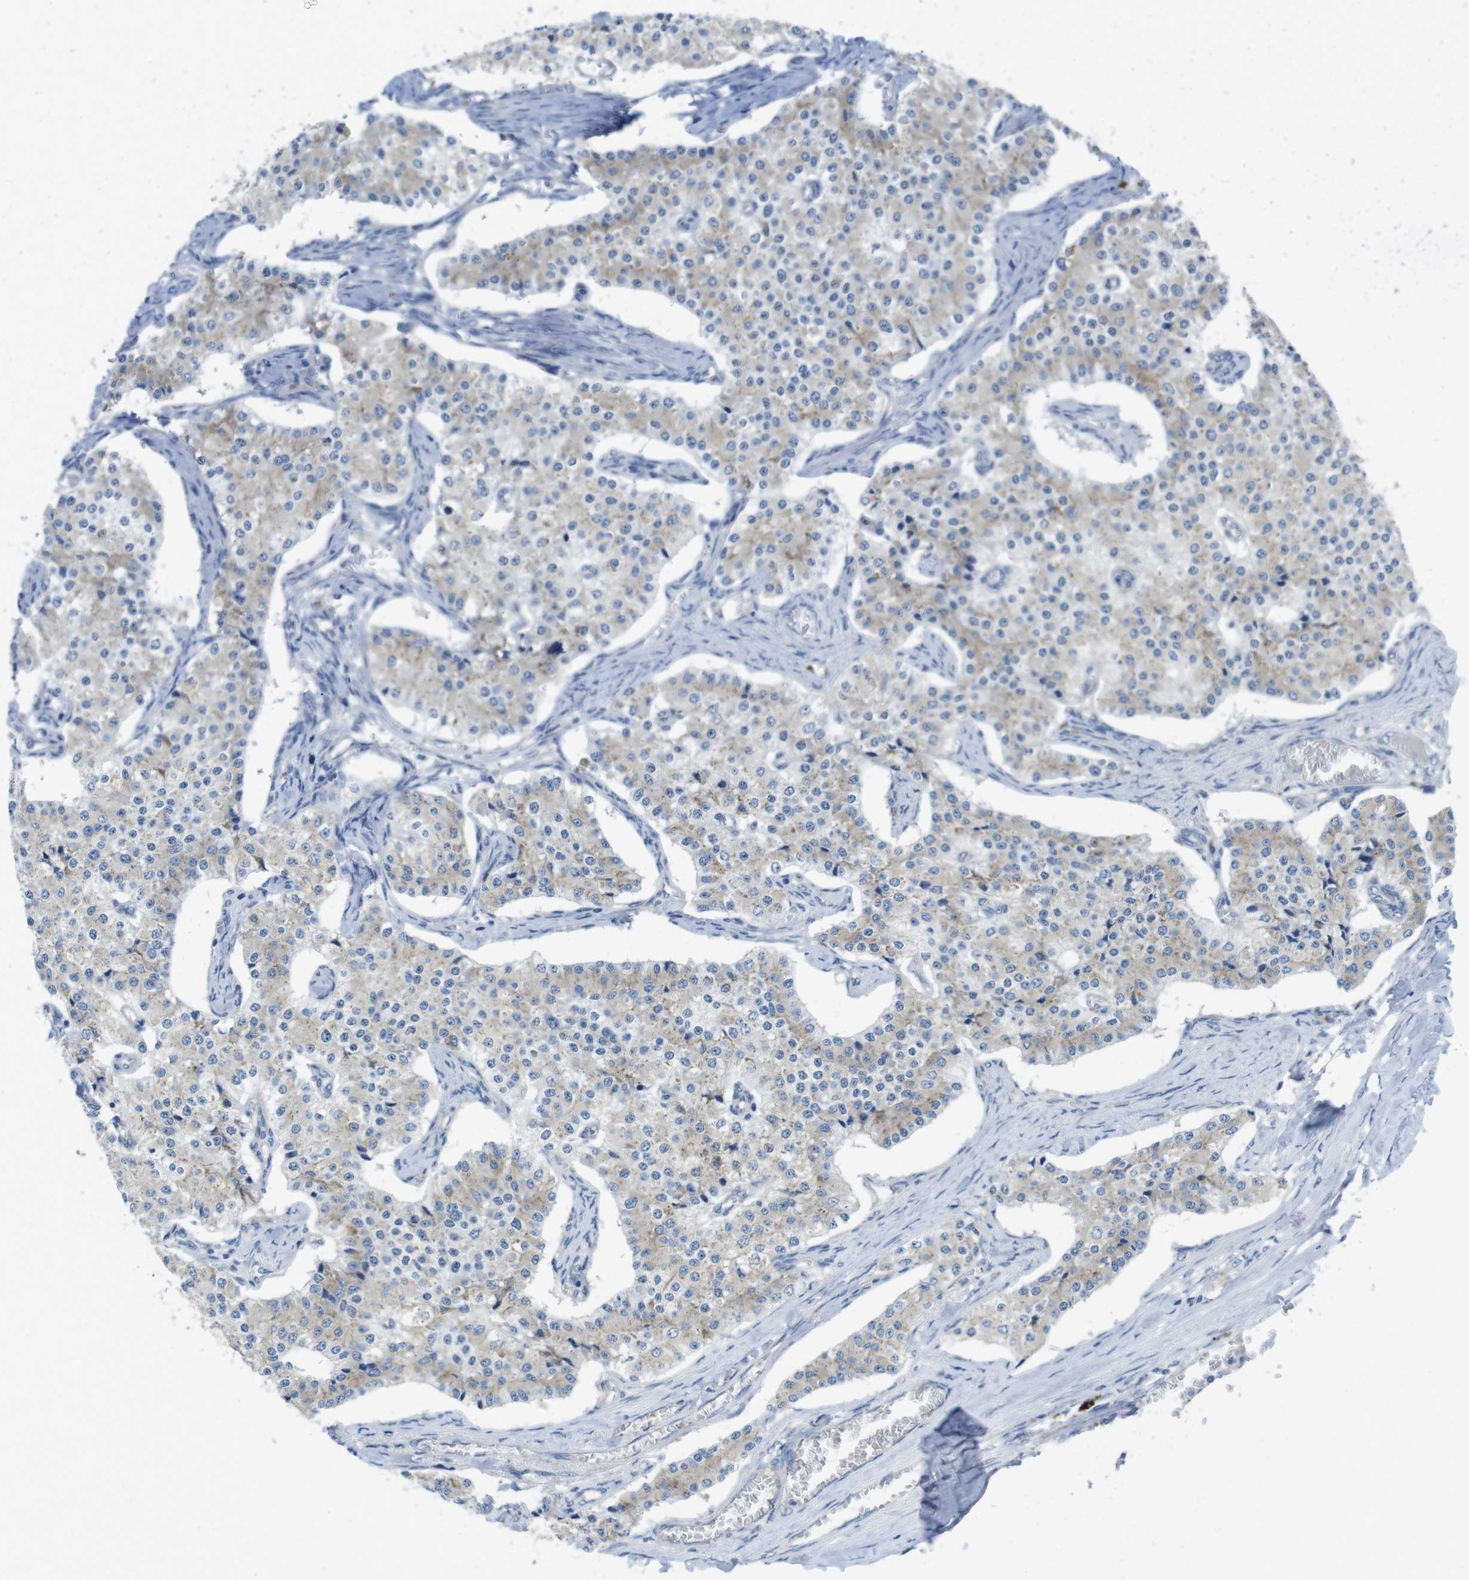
{"staining": {"intensity": "weak", "quantity": ">75%", "location": "cytoplasmic/membranous"}, "tissue": "carcinoid", "cell_type": "Tumor cells", "image_type": "cancer", "snomed": [{"axis": "morphology", "description": "Carcinoid, malignant, NOS"}, {"axis": "topography", "description": "Colon"}], "caption": "About >75% of tumor cells in carcinoid (malignant) demonstrate weak cytoplasmic/membranous protein positivity as visualized by brown immunohistochemical staining.", "gene": "TMEM234", "patient": {"sex": "female", "age": 52}}